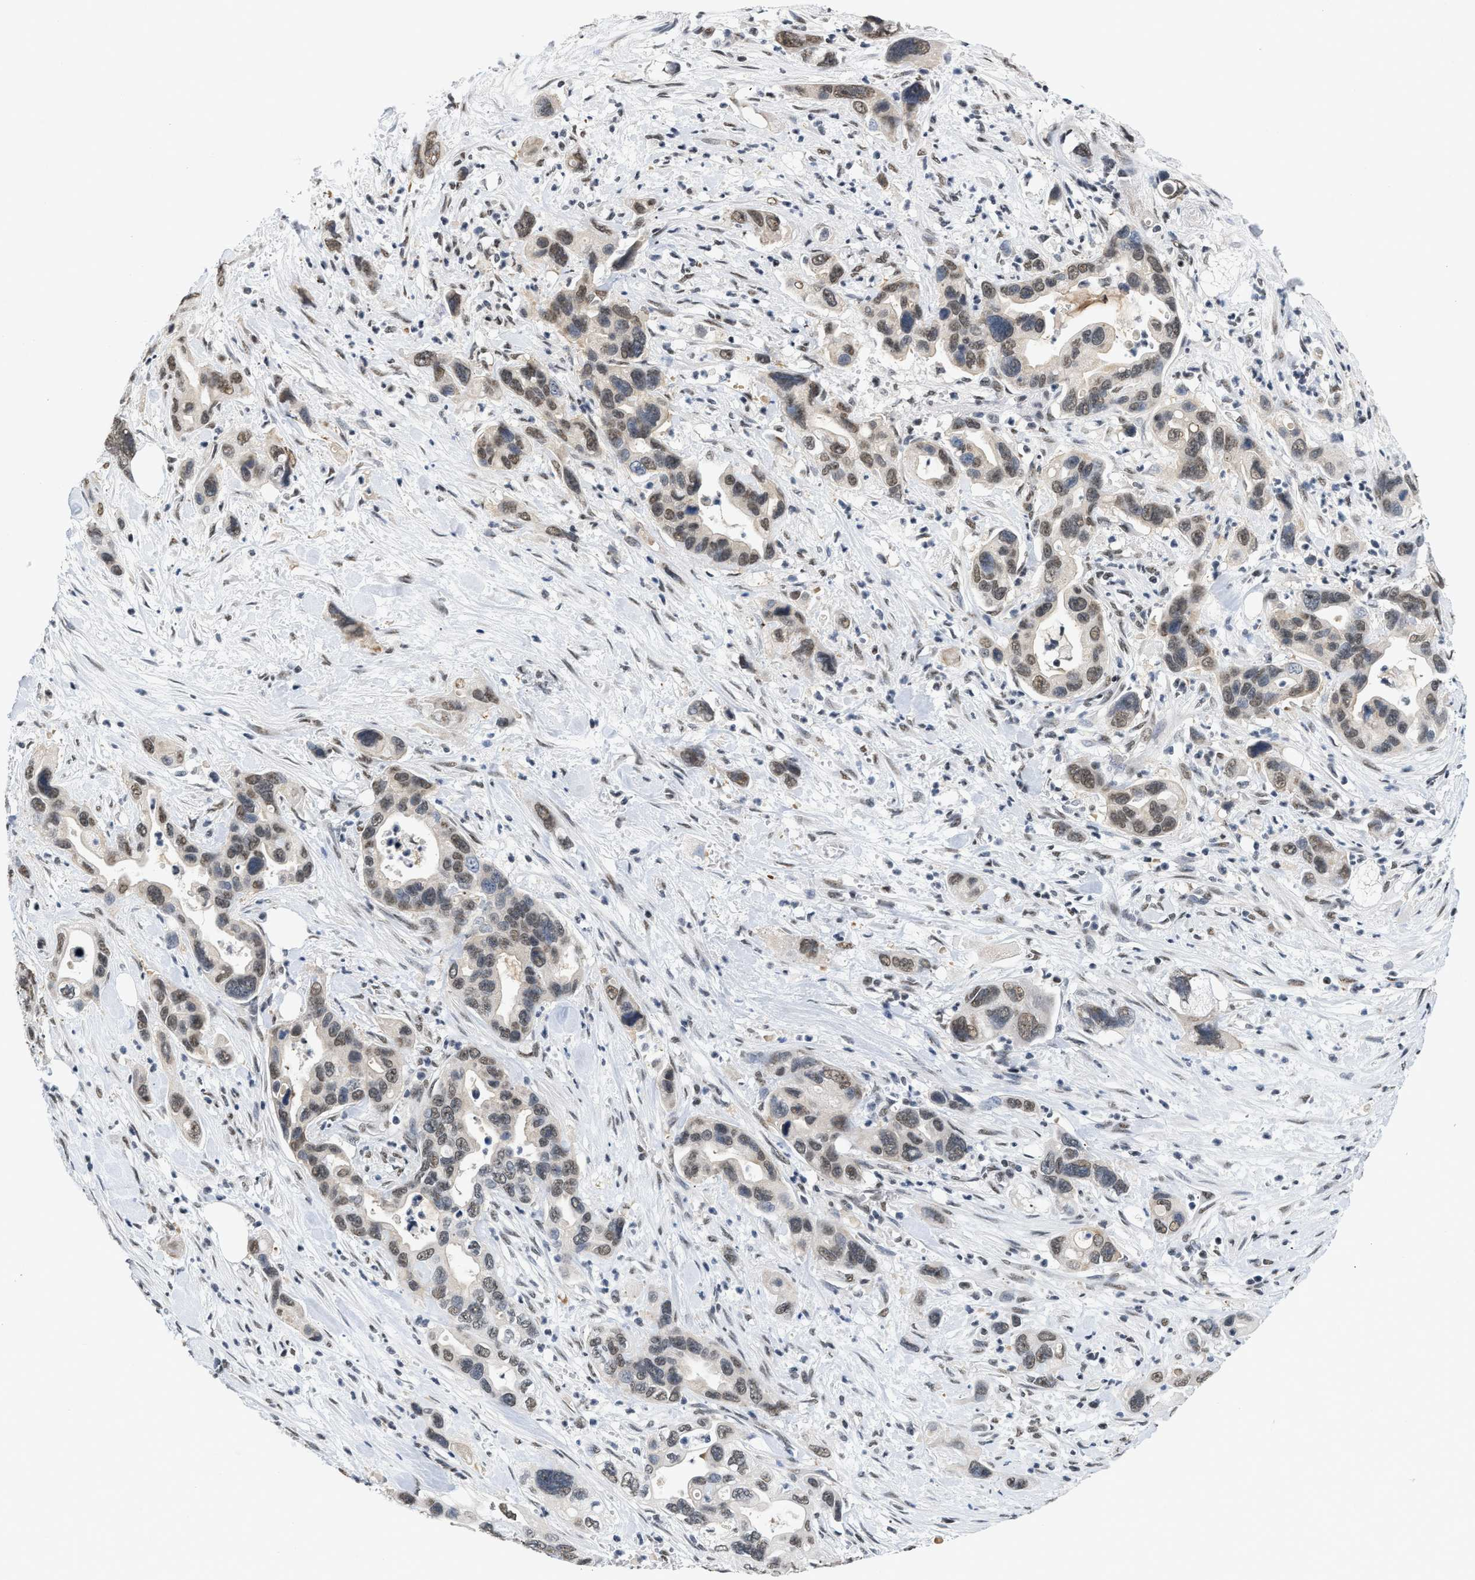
{"staining": {"intensity": "weak", "quantity": ">75%", "location": "nuclear"}, "tissue": "pancreatic cancer", "cell_type": "Tumor cells", "image_type": "cancer", "snomed": [{"axis": "morphology", "description": "Adenocarcinoma, NOS"}, {"axis": "topography", "description": "Pancreas"}], "caption": "IHC histopathology image of neoplastic tissue: human pancreatic adenocarcinoma stained using IHC shows low levels of weak protein expression localized specifically in the nuclear of tumor cells, appearing as a nuclear brown color.", "gene": "RAF1", "patient": {"sex": "female", "age": 70}}